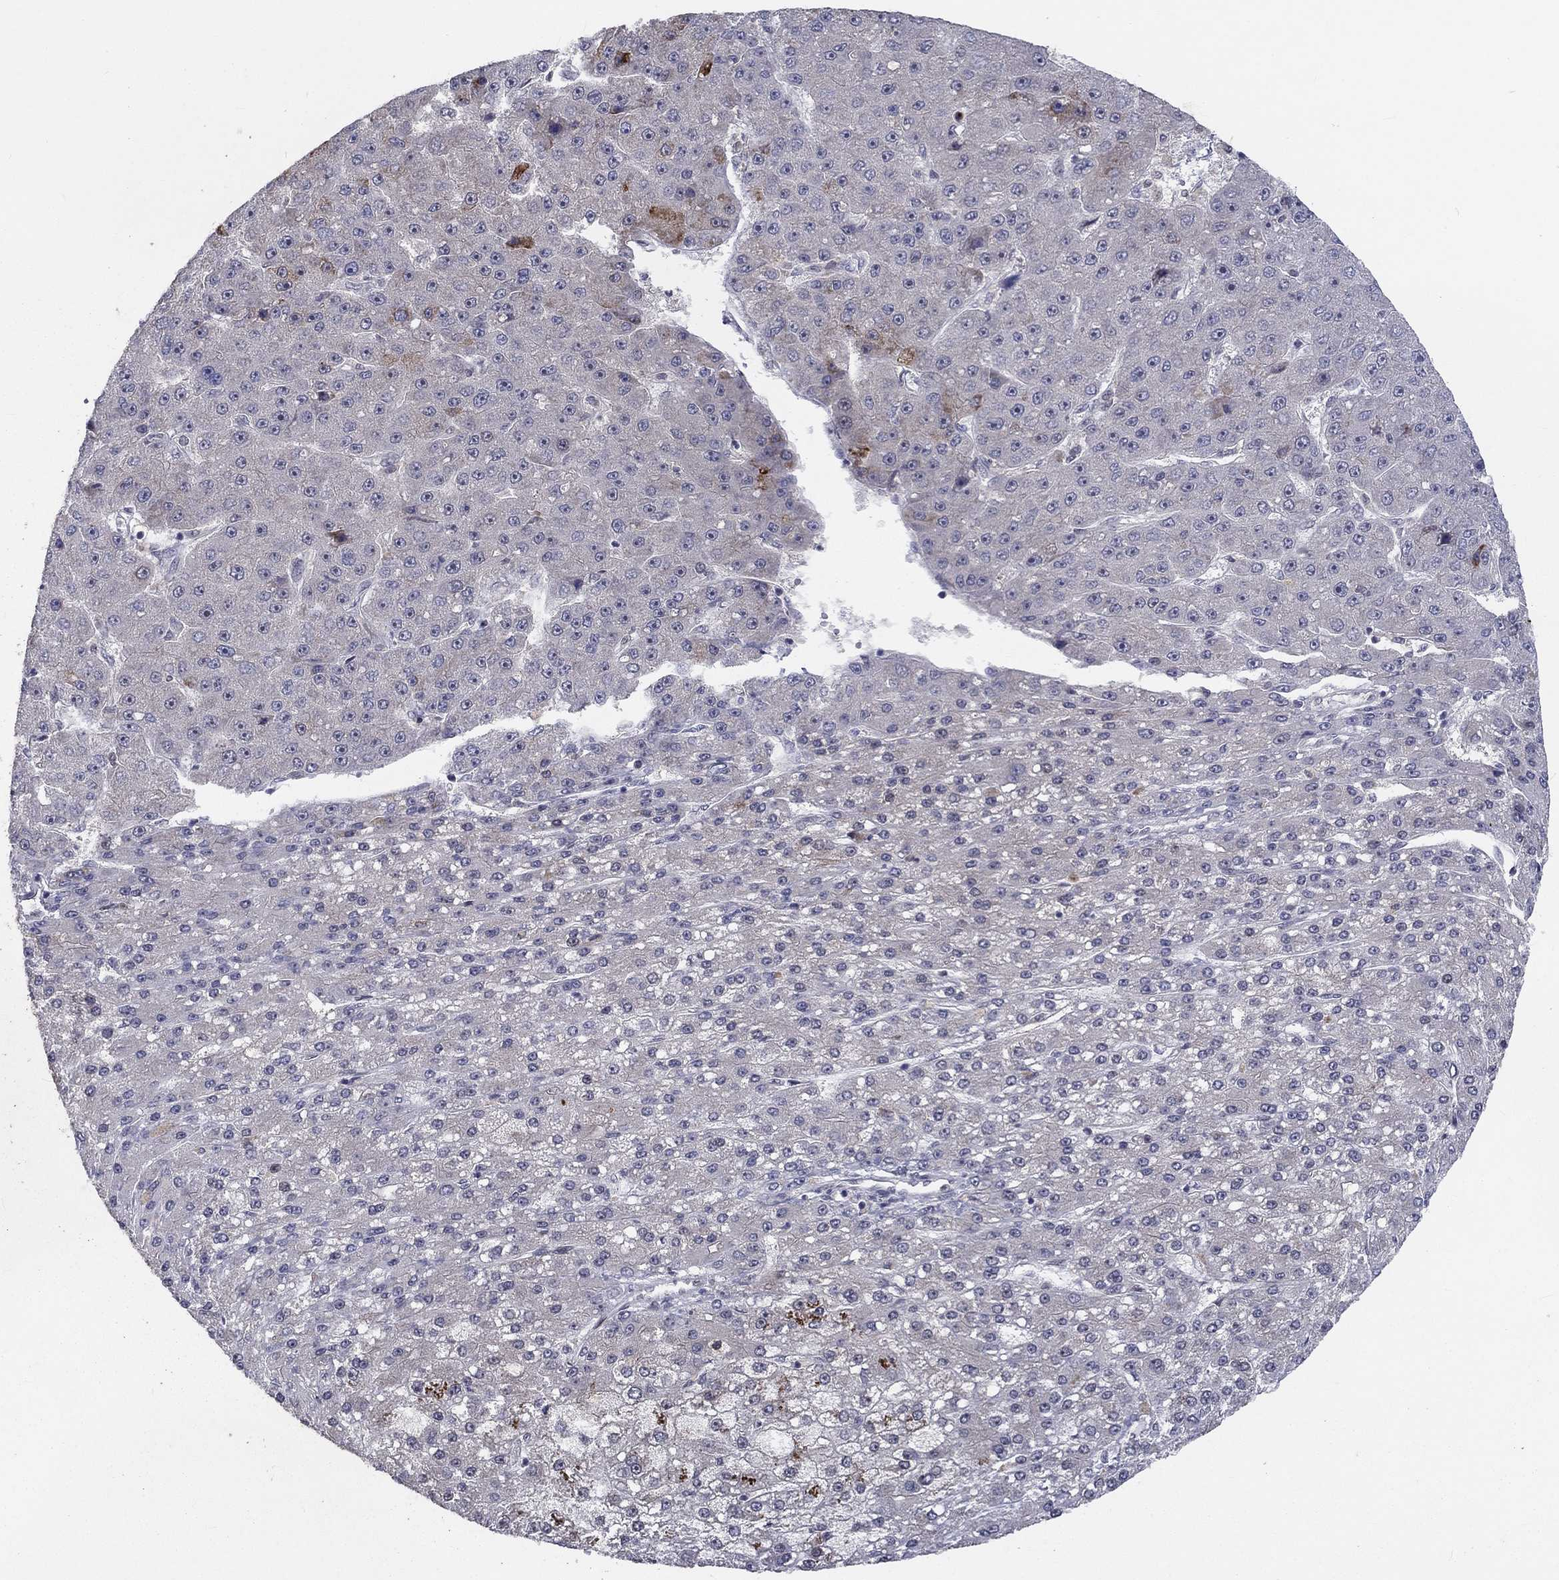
{"staining": {"intensity": "moderate", "quantity": "<25%", "location": "cytoplasmic/membranous"}, "tissue": "liver cancer", "cell_type": "Tumor cells", "image_type": "cancer", "snomed": [{"axis": "morphology", "description": "Carcinoma, Hepatocellular, NOS"}, {"axis": "topography", "description": "Liver"}], "caption": "The micrograph shows staining of hepatocellular carcinoma (liver), revealing moderate cytoplasmic/membranous protein positivity (brown color) within tumor cells.", "gene": "CETN3", "patient": {"sex": "male", "age": 67}}